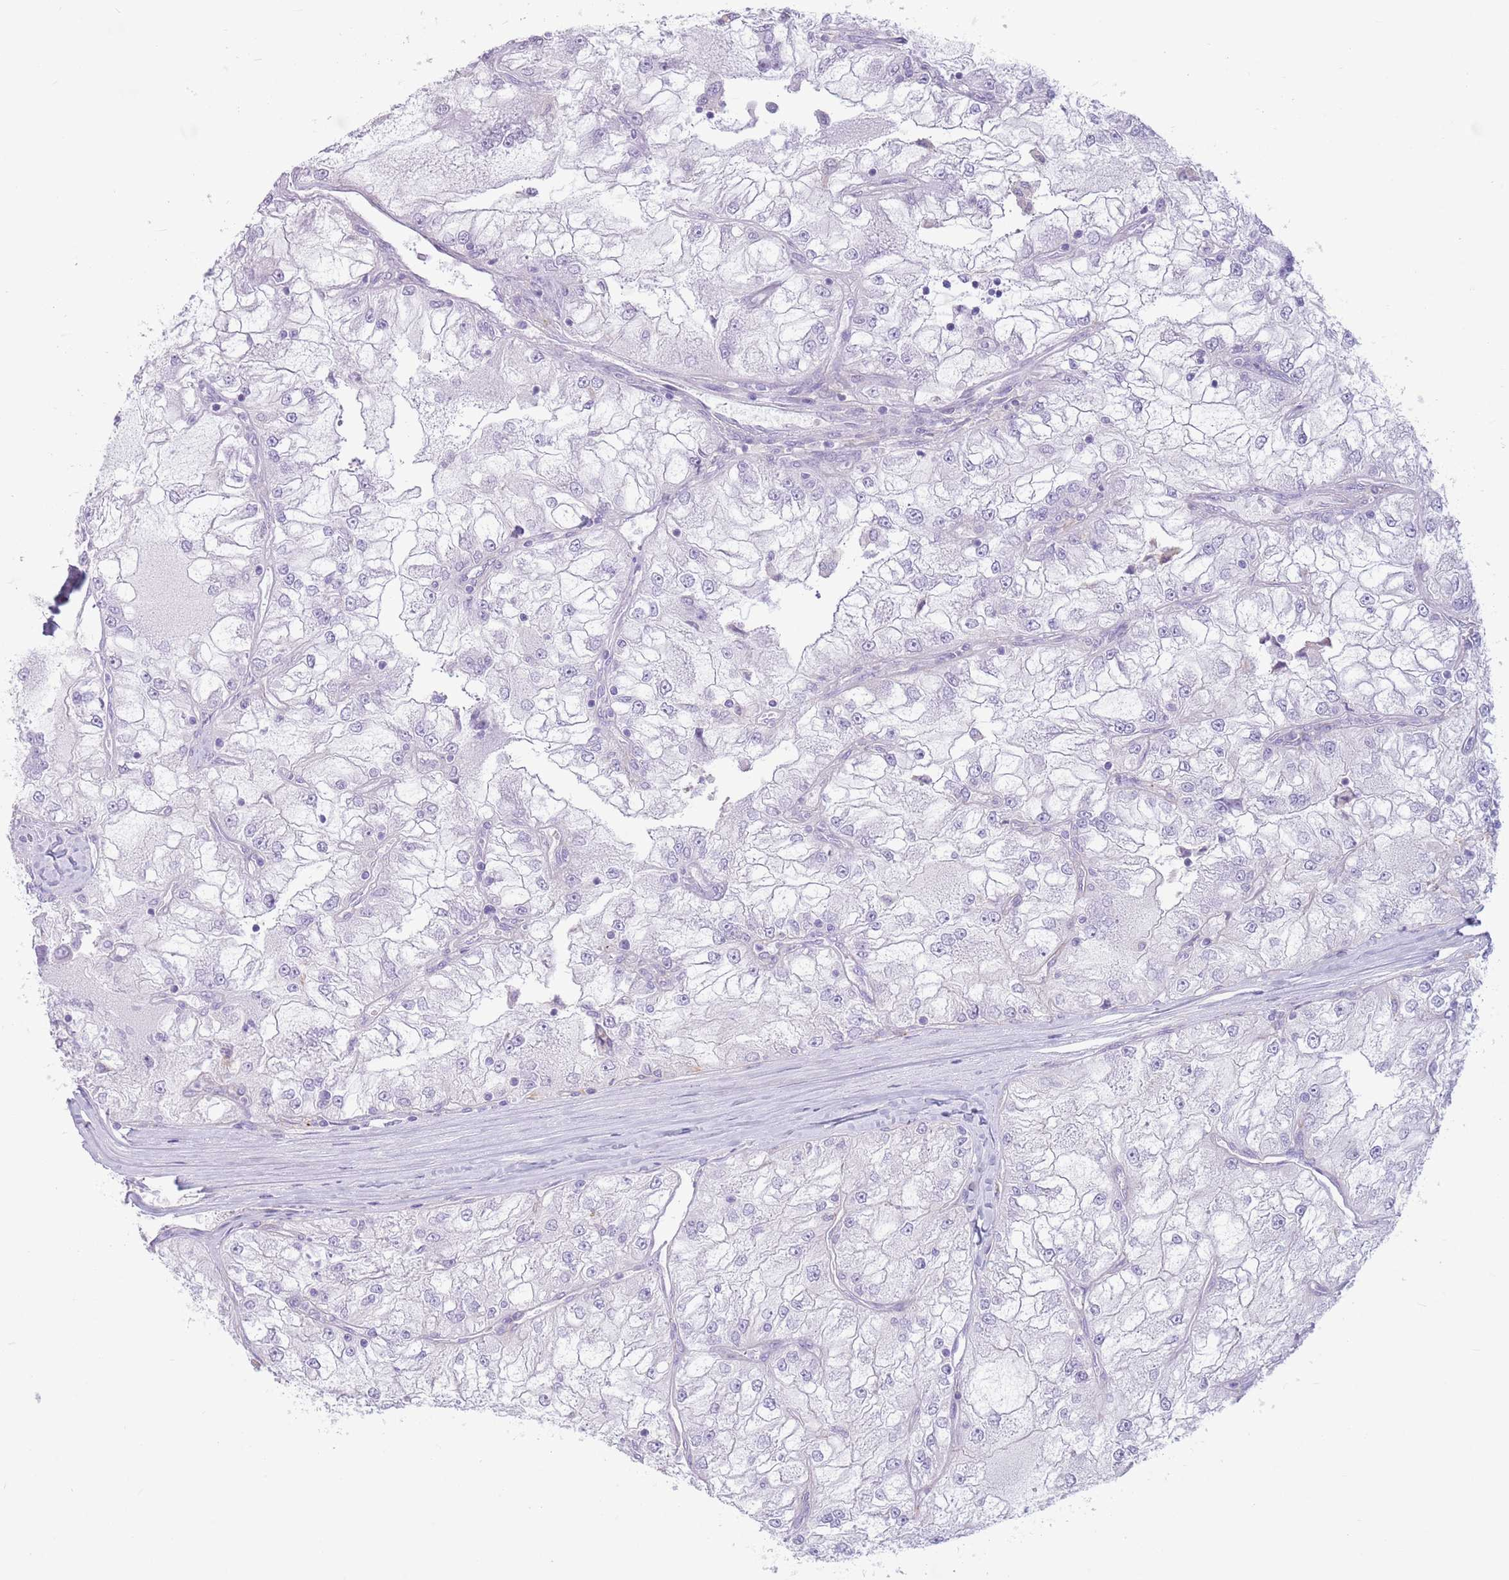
{"staining": {"intensity": "negative", "quantity": "none", "location": "none"}, "tissue": "renal cancer", "cell_type": "Tumor cells", "image_type": "cancer", "snomed": [{"axis": "morphology", "description": "Adenocarcinoma, NOS"}, {"axis": "topography", "description": "Kidney"}], "caption": "DAB immunohistochemical staining of renal adenocarcinoma exhibits no significant staining in tumor cells.", "gene": "SNX6", "patient": {"sex": "female", "age": 72}}